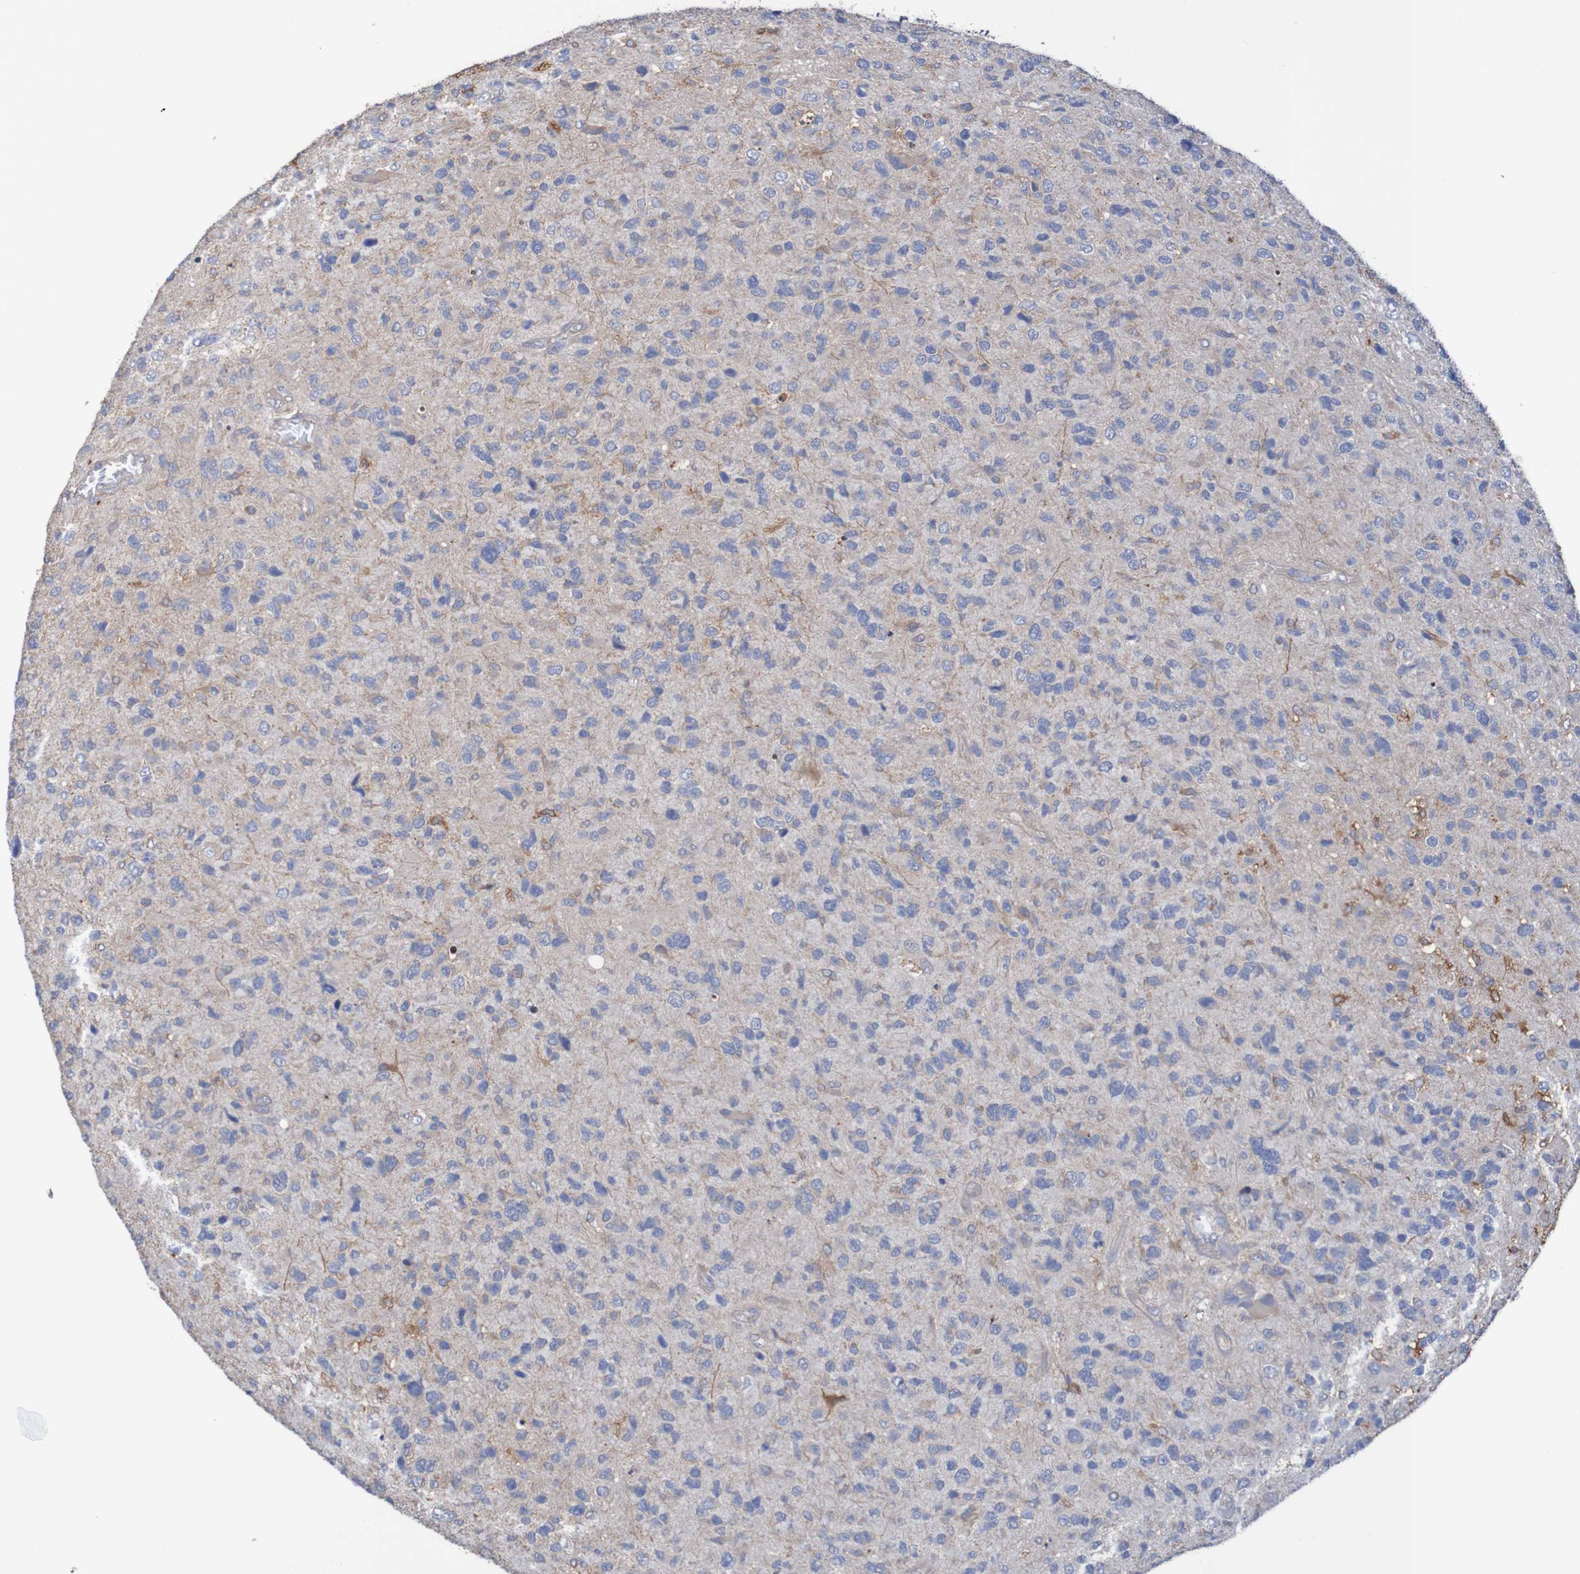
{"staining": {"intensity": "moderate", "quantity": "<25%", "location": "cytoplasmic/membranous"}, "tissue": "glioma", "cell_type": "Tumor cells", "image_type": "cancer", "snomed": [{"axis": "morphology", "description": "Glioma, malignant, High grade"}, {"axis": "topography", "description": "Brain"}], "caption": "Moderate cytoplasmic/membranous expression is present in approximately <25% of tumor cells in malignant glioma (high-grade). (DAB (3,3'-diaminobenzidine) IHC, brown staining for protein, blue staining for nuclei).", "gene": "PHYH", "patient": {"sex": "female", "age": 58}}